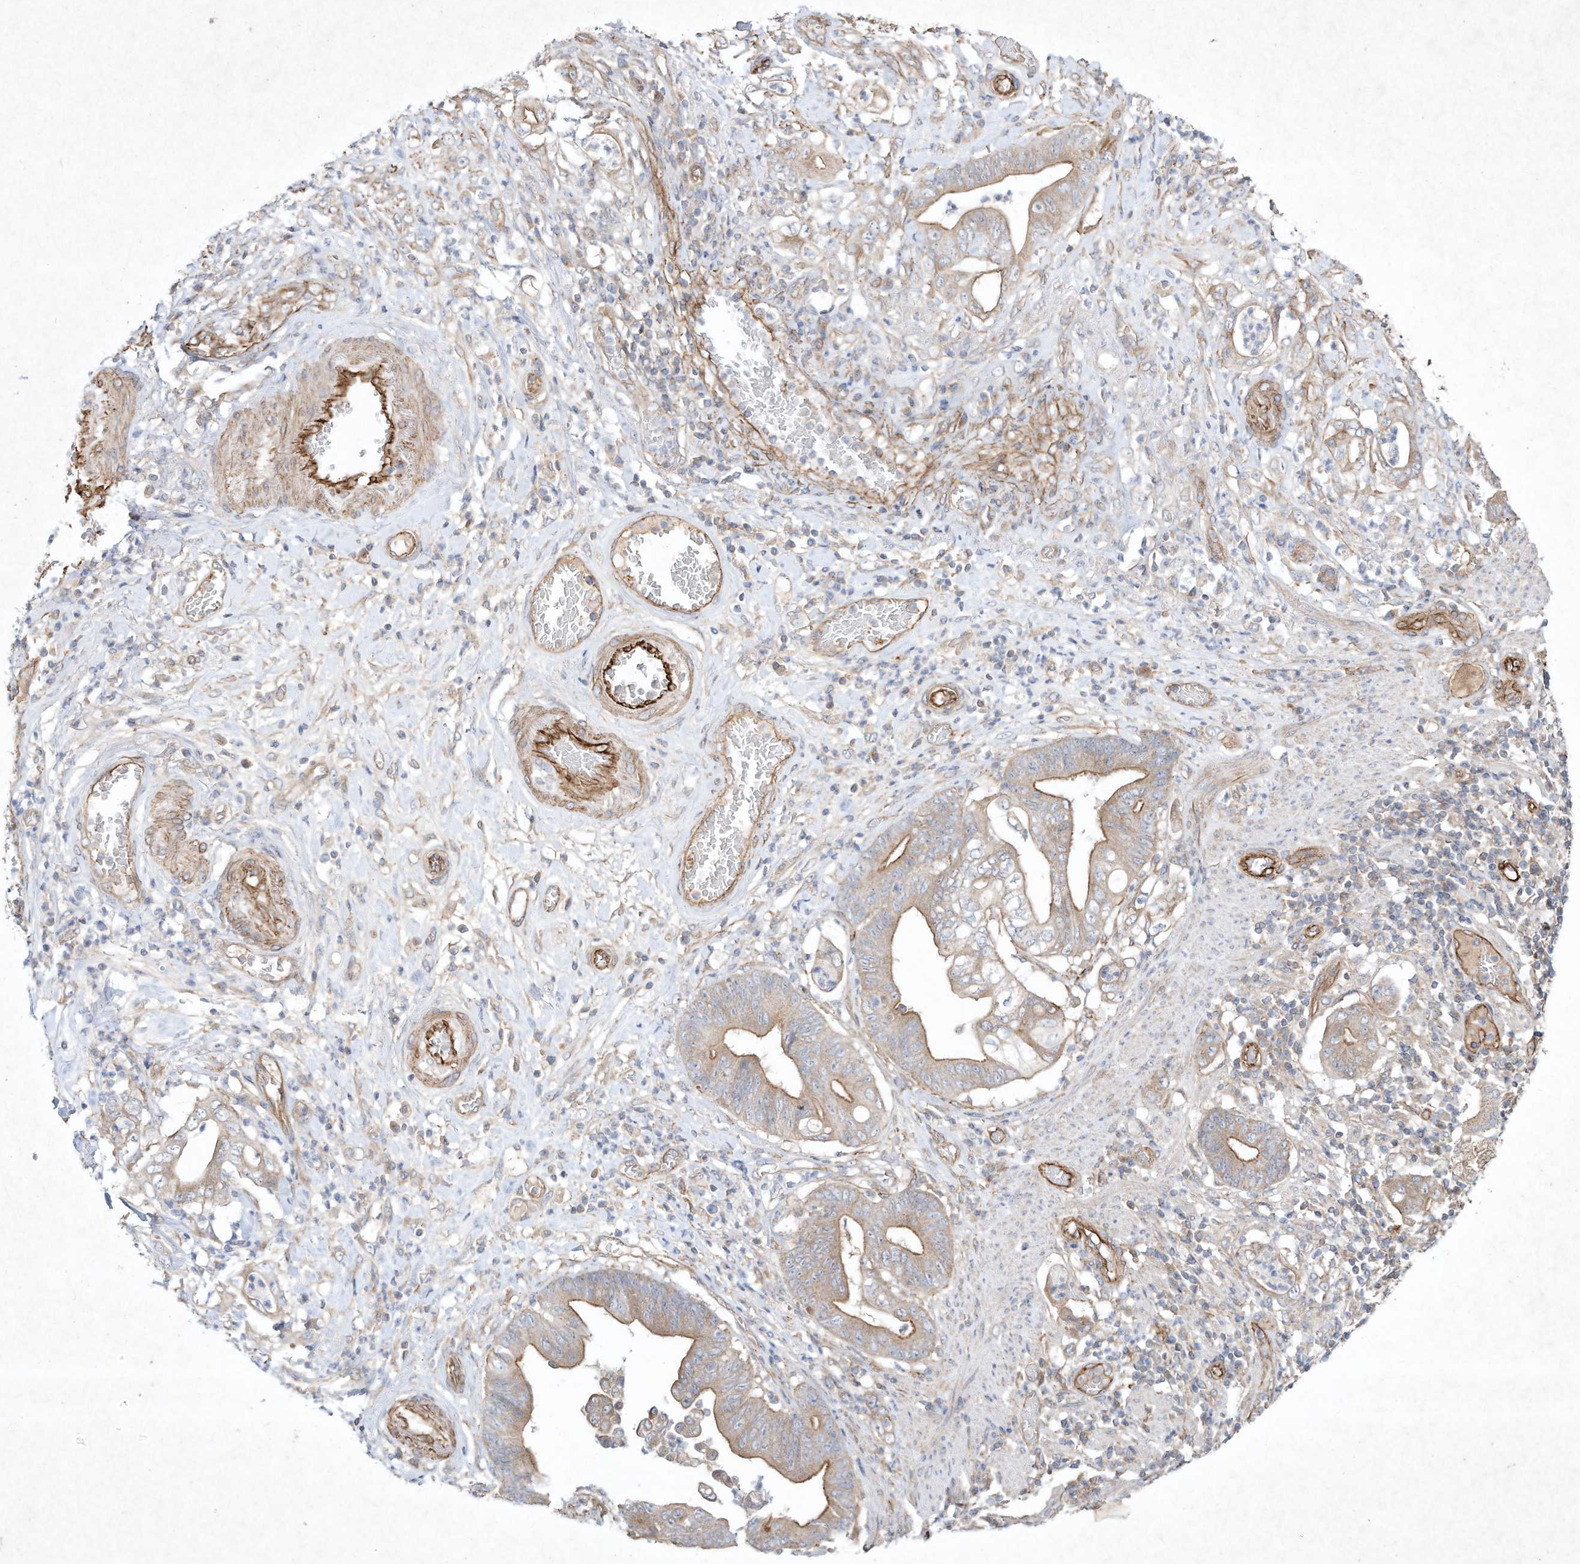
{"staining": {"intensity": "moderate", "quantity": "25%-75%", "location": "cytoplasmic/membranous"}, "tissue": "stomach cancer", "cell_type": "Tumor cells", "image_type": "cancer", "snomed": [{"axis": "morphology", "description": "Adenocarcinoma, NOS"}, {"axis": "topography", "description": "Stomach"}], "caption": "Immunohistochemical staining of human stomach cancer demonstrates medium levels of moderate cytoplasmic/membranous protein staining in approximately 25%-75% of tumor cells.", "gene": "HTR5A", "patient": {"sex": "female", "age": 73}}